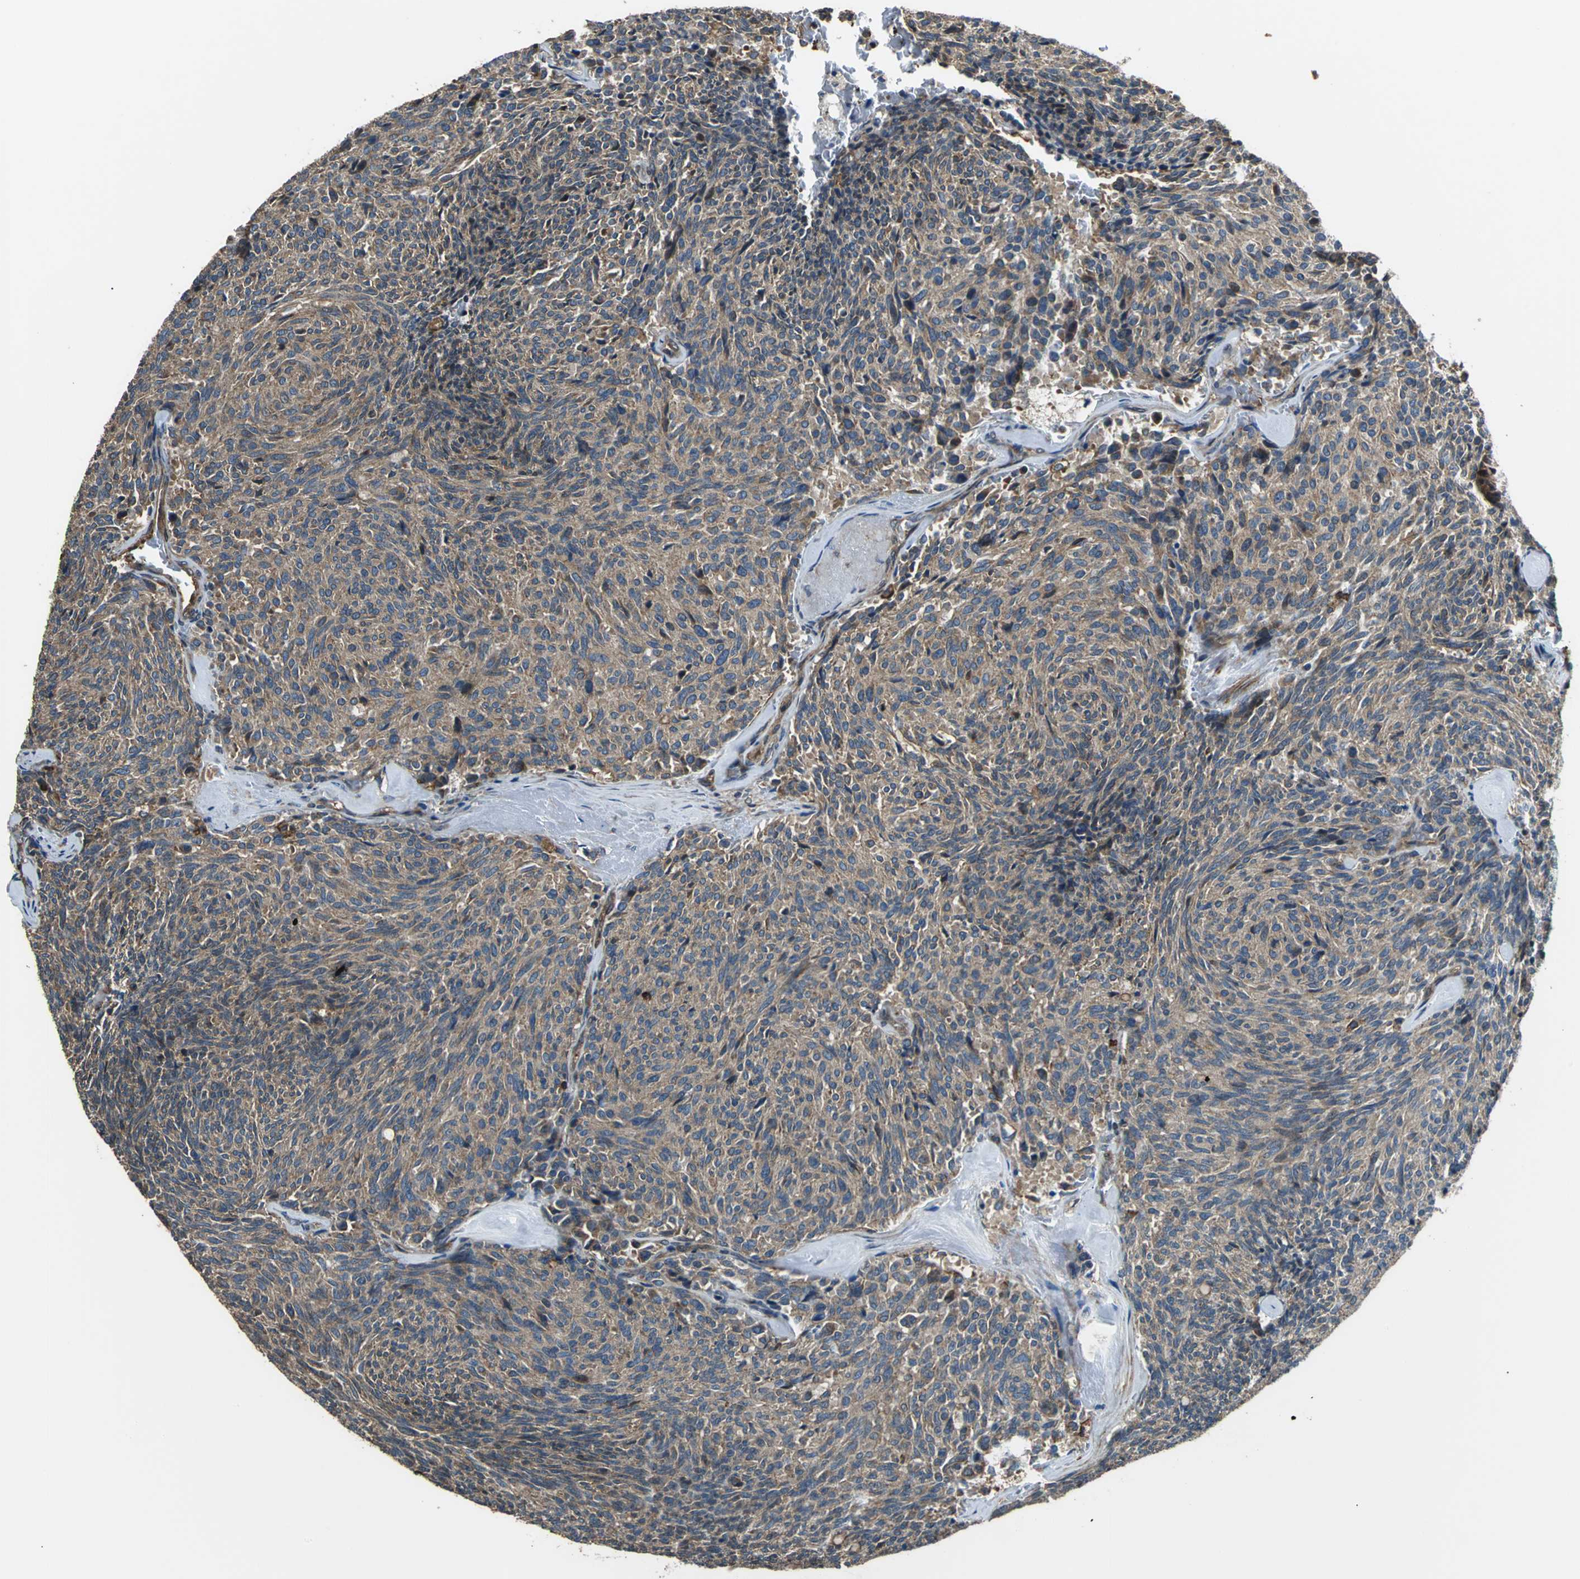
{"staining": {"intensity": "moderate", "quantity": ">75%", "location": "cytoplasmic/membranous"}, "tissue": "carcinoid", "cell_type": "Tumor cells", "image_type": "cancer", "snomed": [{"axis": "morphology", "description": "Carcinoid, malignant, NOS"}, {"axis": "topography", "description": "Pancreas"}], "caption": "Carcinoid was stained to show a protein in brown. There is medium levels of moderate cytoplasmic/membranous positivity in about >75% of tumor cells. (Brightfield microscopy of DAB IHC at high magnification).", "gene": "PARVA", "patient": {"sex": "female", "age": 54}}